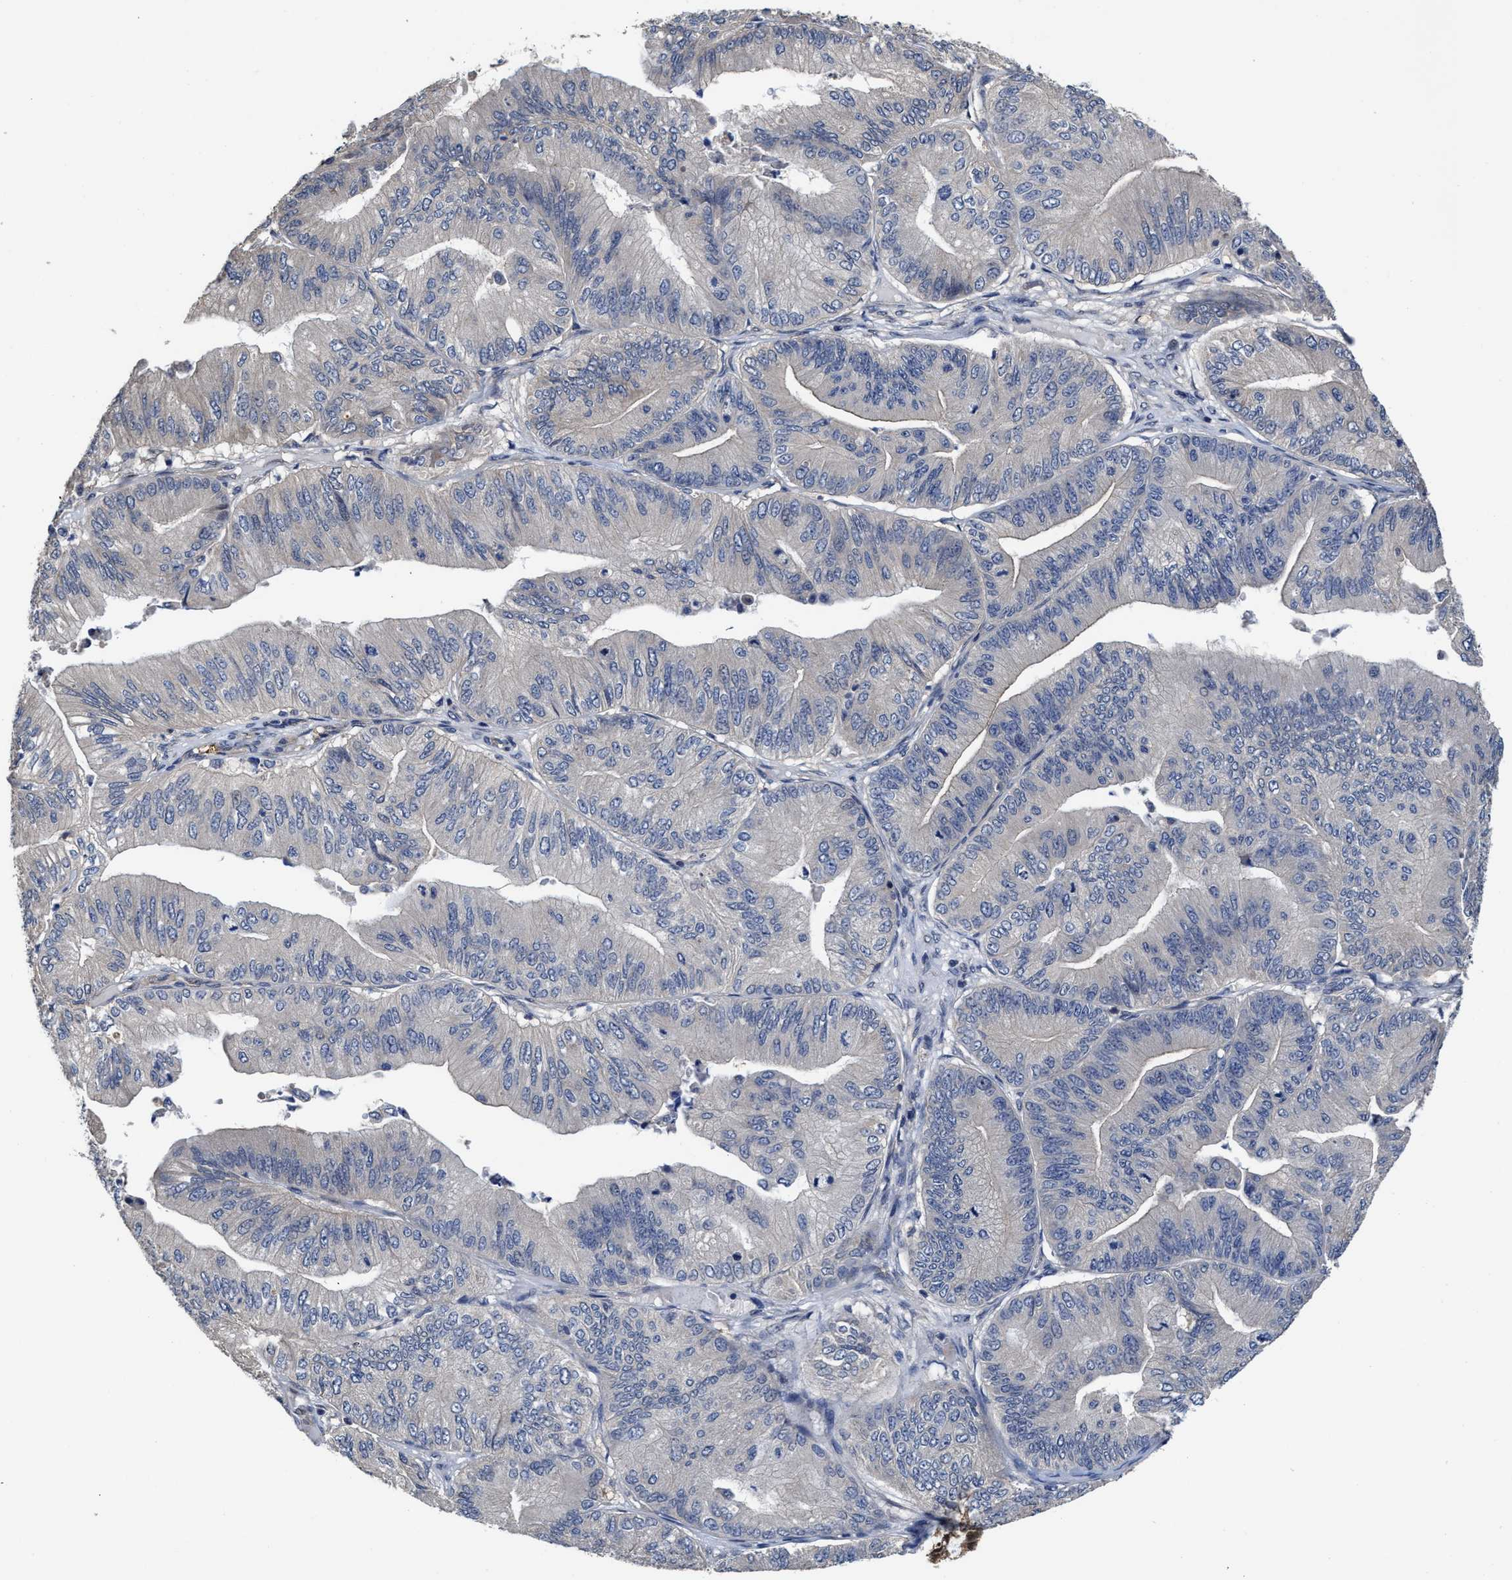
{"staining": {"intensity": "negative", "quantity": "none", "location": "none"}, "tissue": "ovarian cancer", "cell_type": "Tumor cells", "image_type": "cancer", "snomed": [{"axis": "morphology", "description": "Cystadenocarcinoma, mucinous, NOS"}, {"axis": "topography", "description": "Ovary"}], "caption": "The photomicrograph shows no significant staining in tumor cells of ovarian cancer.", "gene": "TRAF6", "patient": {"sex": "female", "age": 61}}